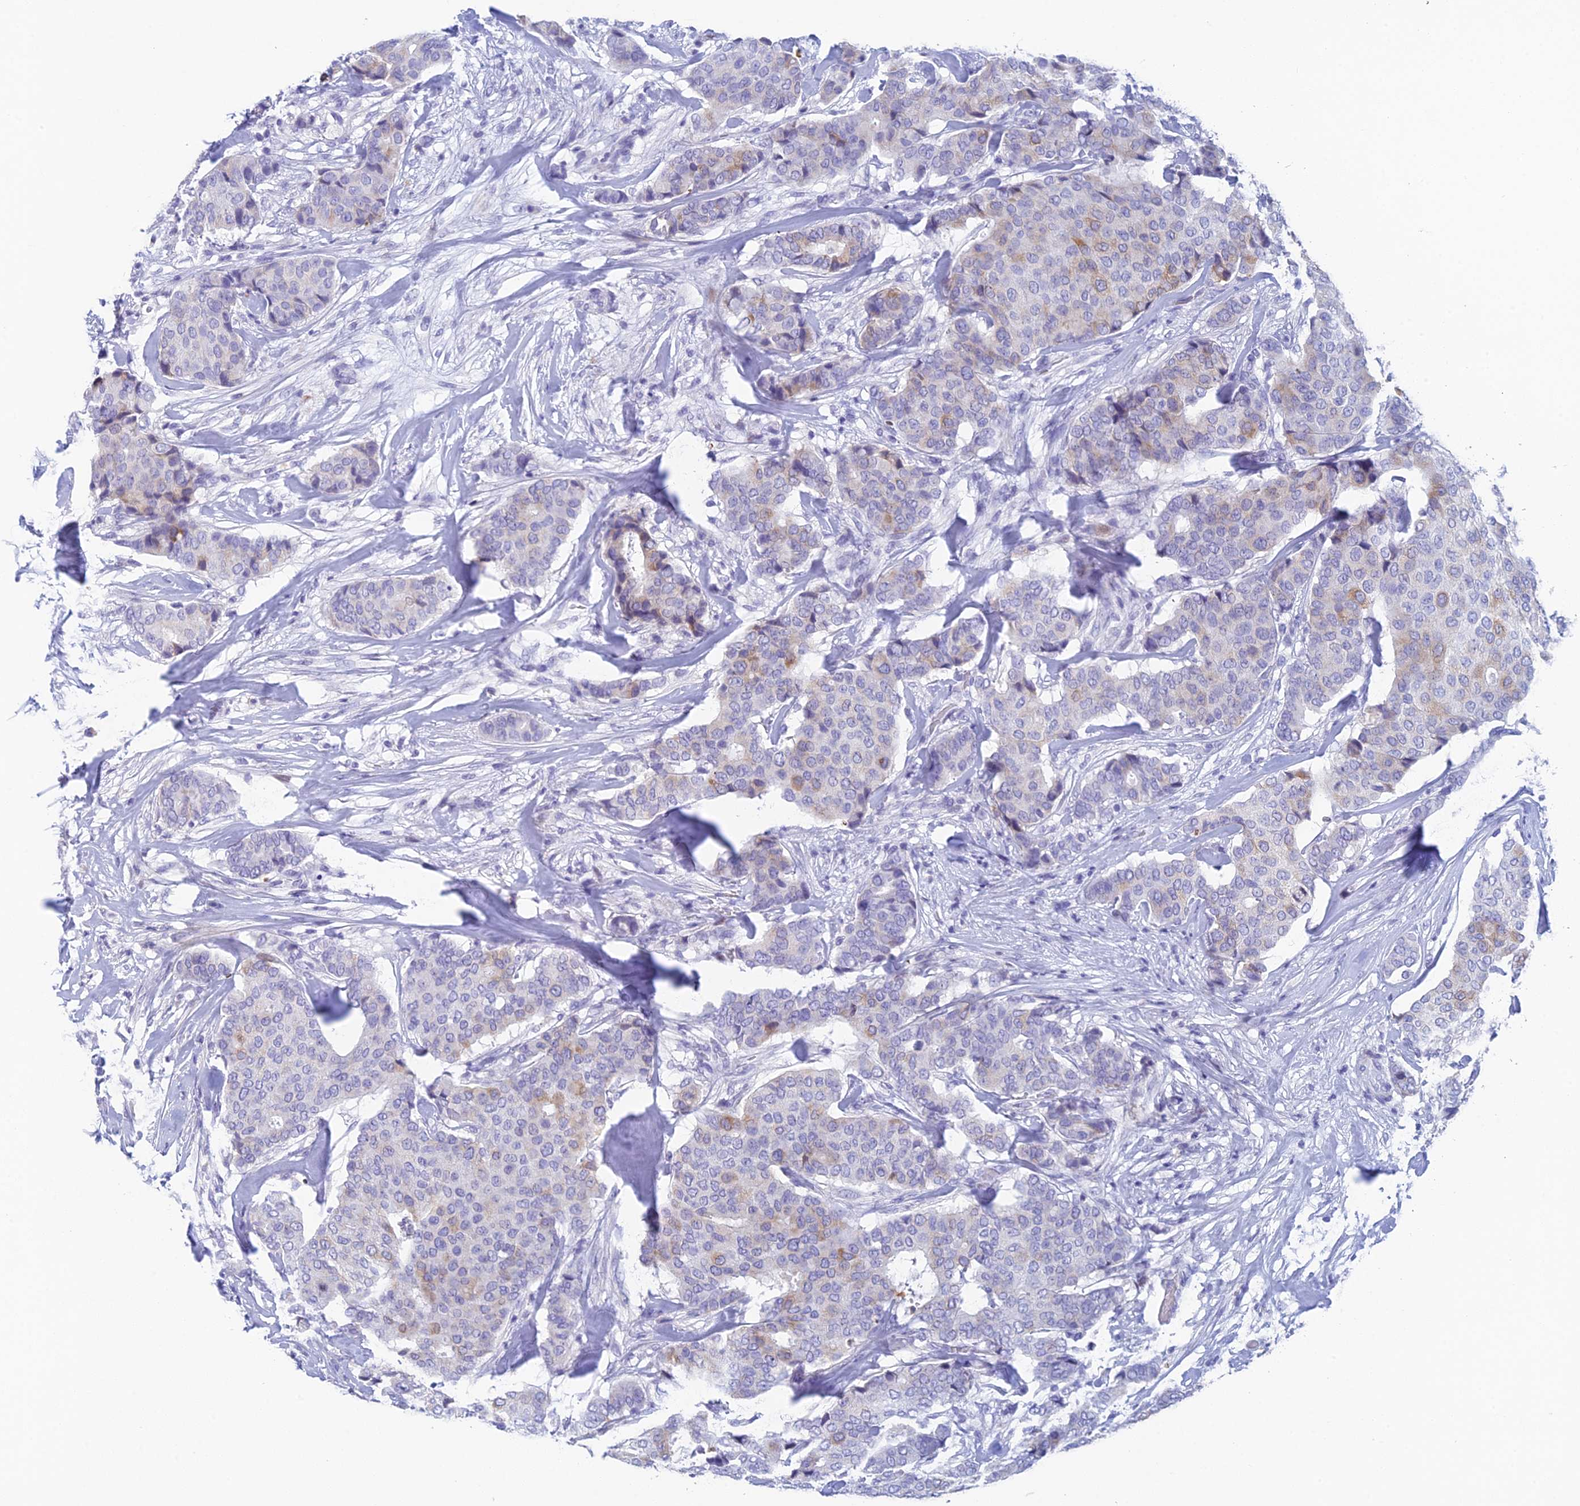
{"staining": {"intensity": "weak", "quantity": "<25%", "location": "cytoplasmic/membranous"}, "tissue": "breast cancer", "cell_type": "Tumor cells", "image_type": "cancer", "snomed": [{"axis": "morphology", "description": "Duct carcinoma"}, {"axis": "topography", "description": "Breast"}], "caption": "High power microscopy micrograph of an IHC histopathology image of infiltrating ductal carcinoma (breast), revealing no significant expression in tumor cells. (DAB IHC, high magnification).", "gene": "REXO5", "patient": {"sex": "female", "age": 75}}